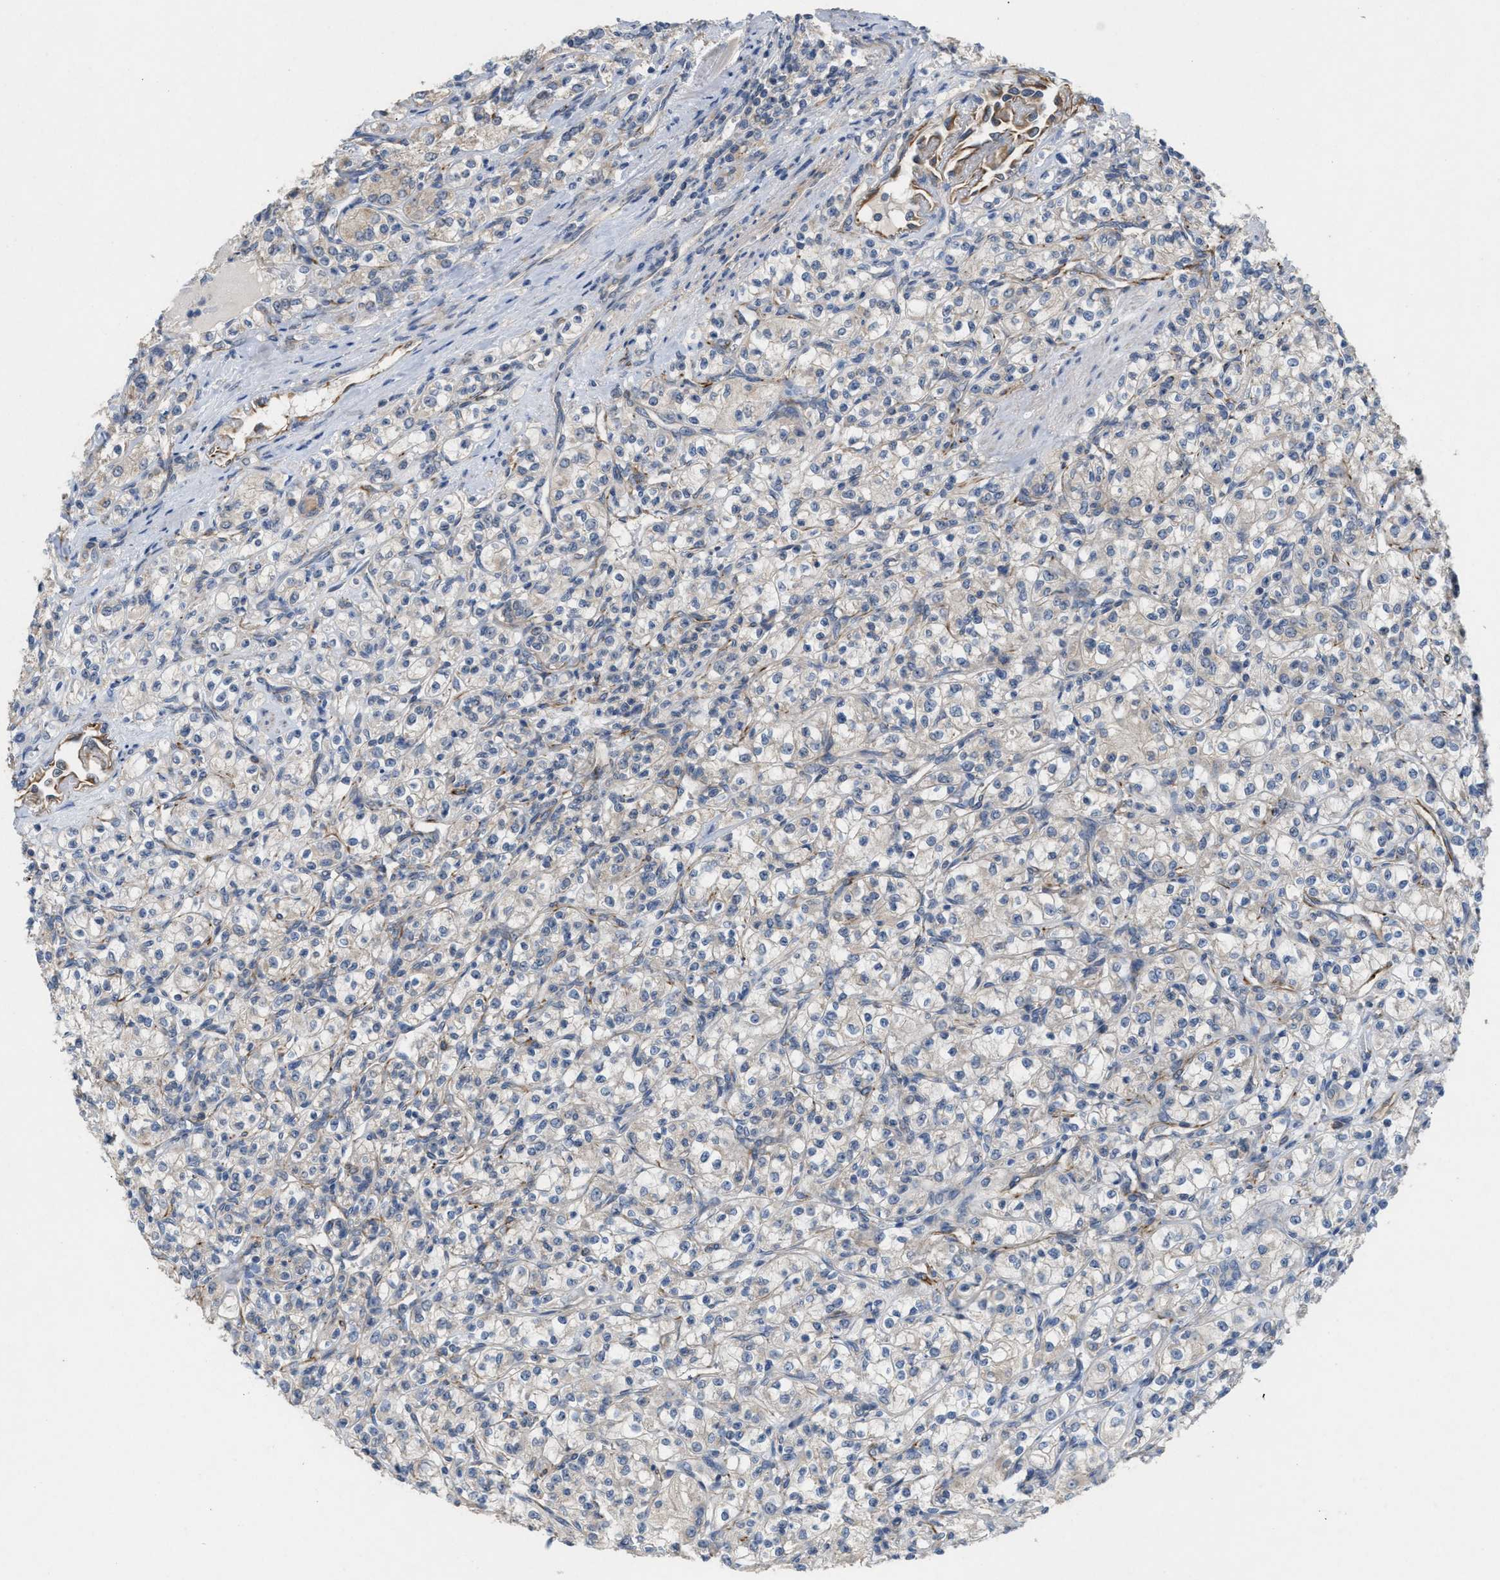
{"staining": {"intensity": "negative", "quantity": "none", "location": "none"}, "tissue": "renal cancer", "cell_type": "Tumor cells", "image_type": "cancer", "snomed": [{"axis": "morphology", "description": "Adenocarcinoma, NOS"}, {"axis": "topography", "description": "Kidney"}], "caption": "Immunohistochemical staining of renal cancer (adenocarcinoma) demonstrates no significant staining in tumor cells.", "gene": "UBAP2", "patient": {"sex": "male", "age": 77}}